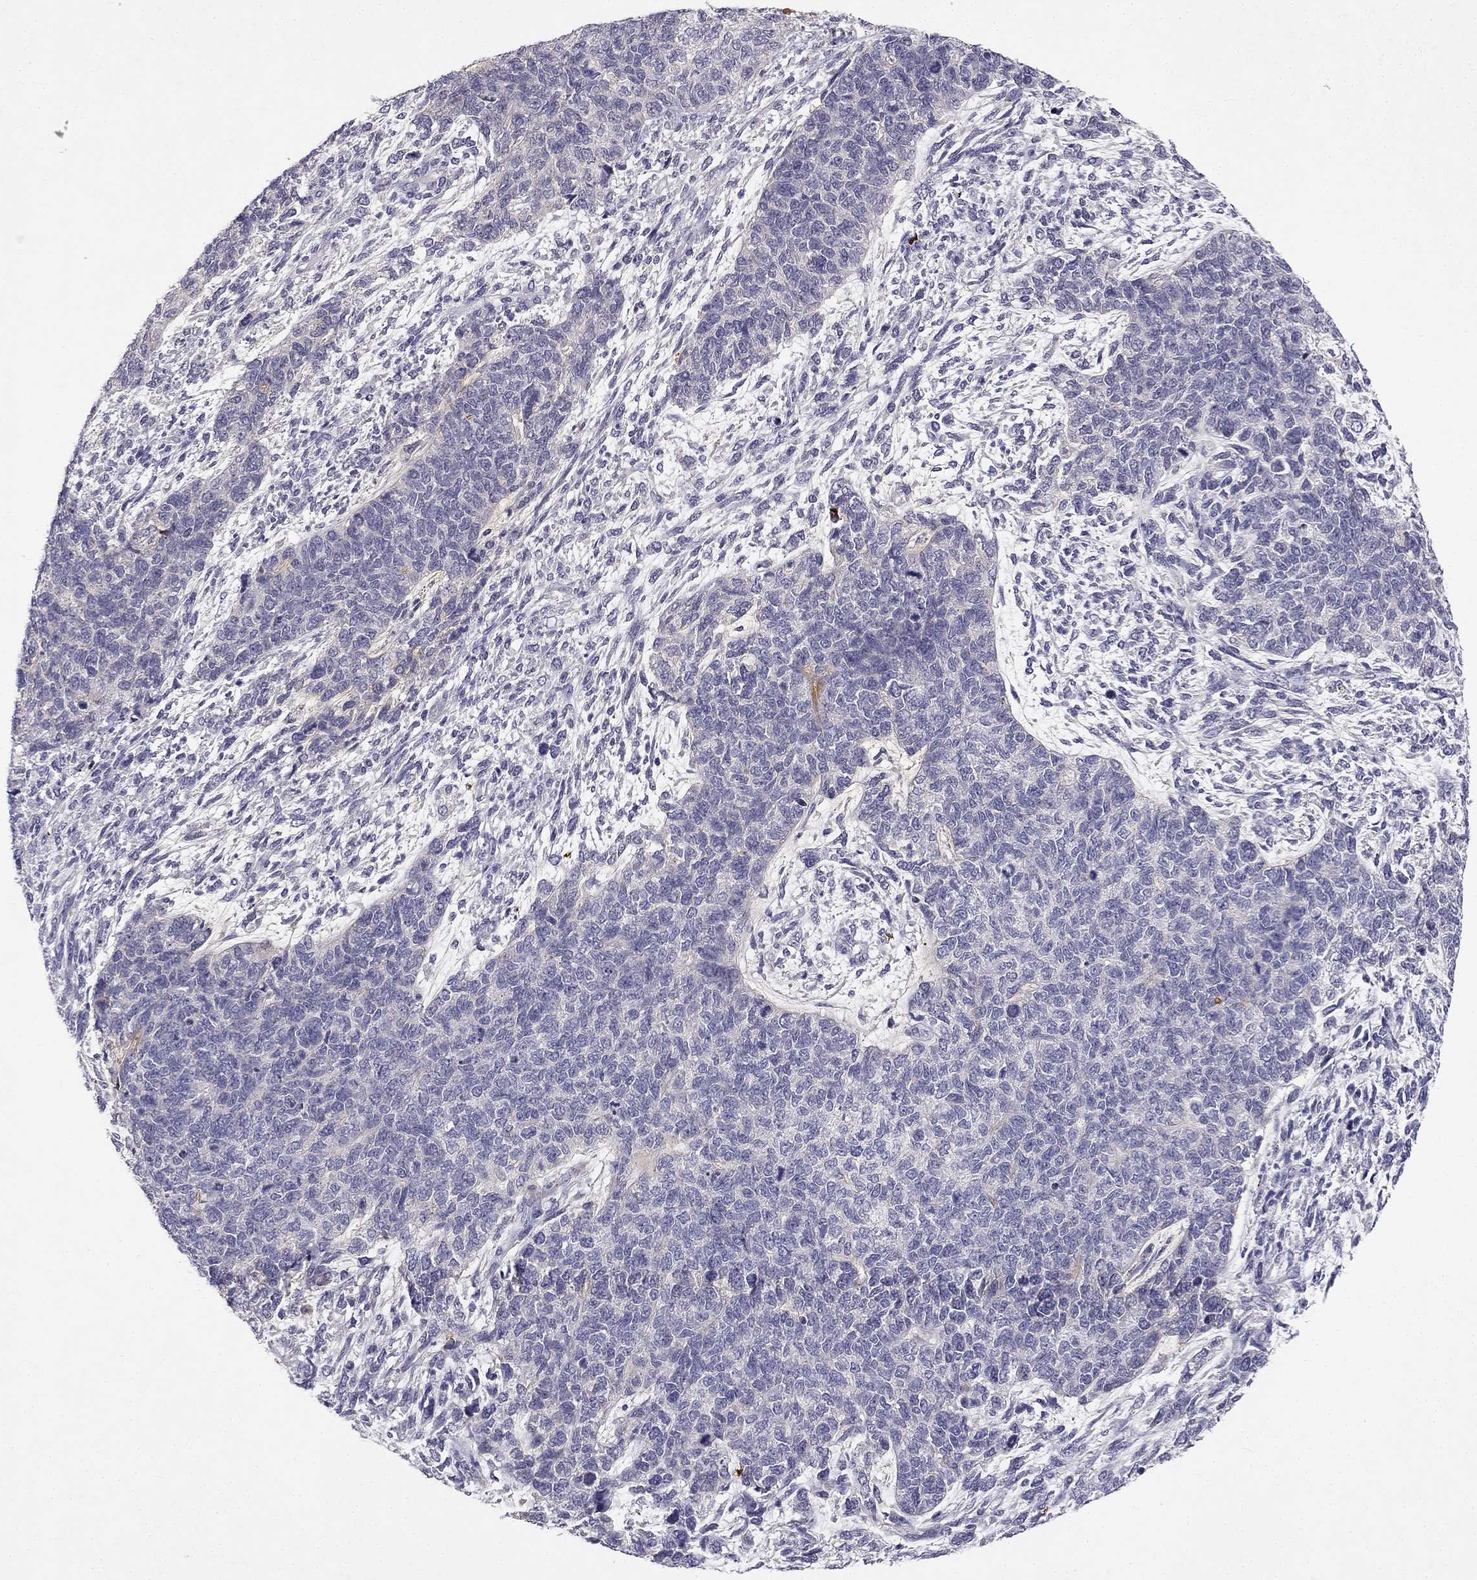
{"staining": {"intensity": "negative", "quantity": "none", "location": "none"}, "tissue": "cervical cancer", "cell_type": "Tumor cells", "image_type": "cancer", "snomed": [{"axis": "morphology", "description": "Squamous cell carcinoma, NOS"}, {"axis": "topography", "description": "Cervix"}], "caption": "This micrograph is of cervical cancer stained with IHC to label a protein in brown with the nuclei are counter-stained blue. There is no positivity in tumor cells. Brightfield microscopy of immunohistochemistry (IHC) stained with DAB (3,3'-diaminobenzidine) (brown) and hematoxylin (blue), captured at high magnification.", "gene": "SLC6A4", "patient": {"sex": "female", "age": 63}}